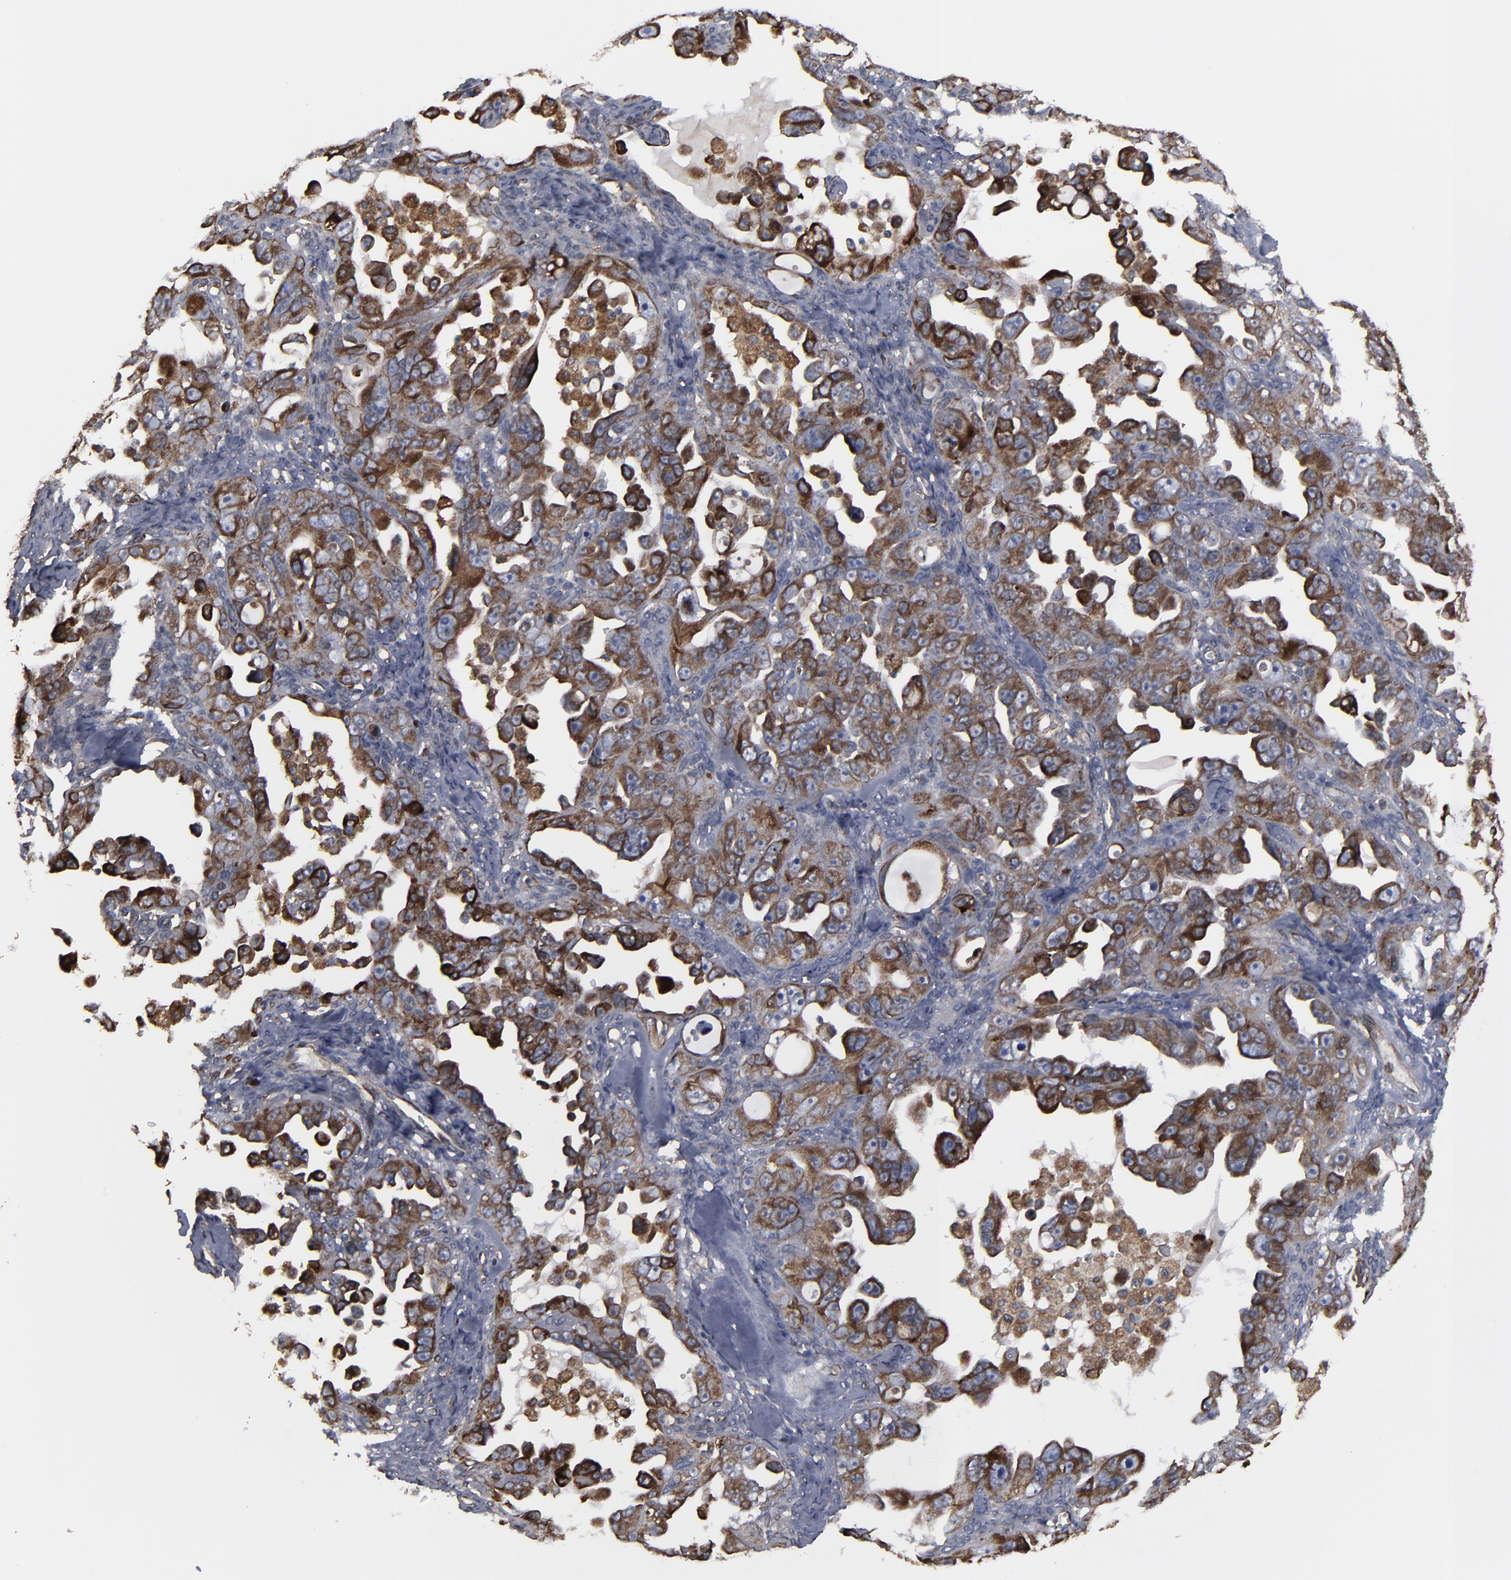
{"staining": {"intensity": "strong", "quantity": ">75%", "location": "cytoplasmic/membranous"}, "tissue": "ovarian cancer", "cell_type": "Tumor cells", "image_type": "cancer", "snomed": [{"axis": "morphology", "description": "Cystadenocarcinoma, serous, NOS"}, {"axis": "topography", "description": "Ovary"}], "caption": "Protein analysis of serous cystadenocarcinoma (ovarian) tissue demonstrates strong cytoplasmic/membranous expression in approximately >75% of tumor cells. Nuclei are stained in blue.", "gene": "CNIH1", "patient": {"sex": "female", "age": 66}}